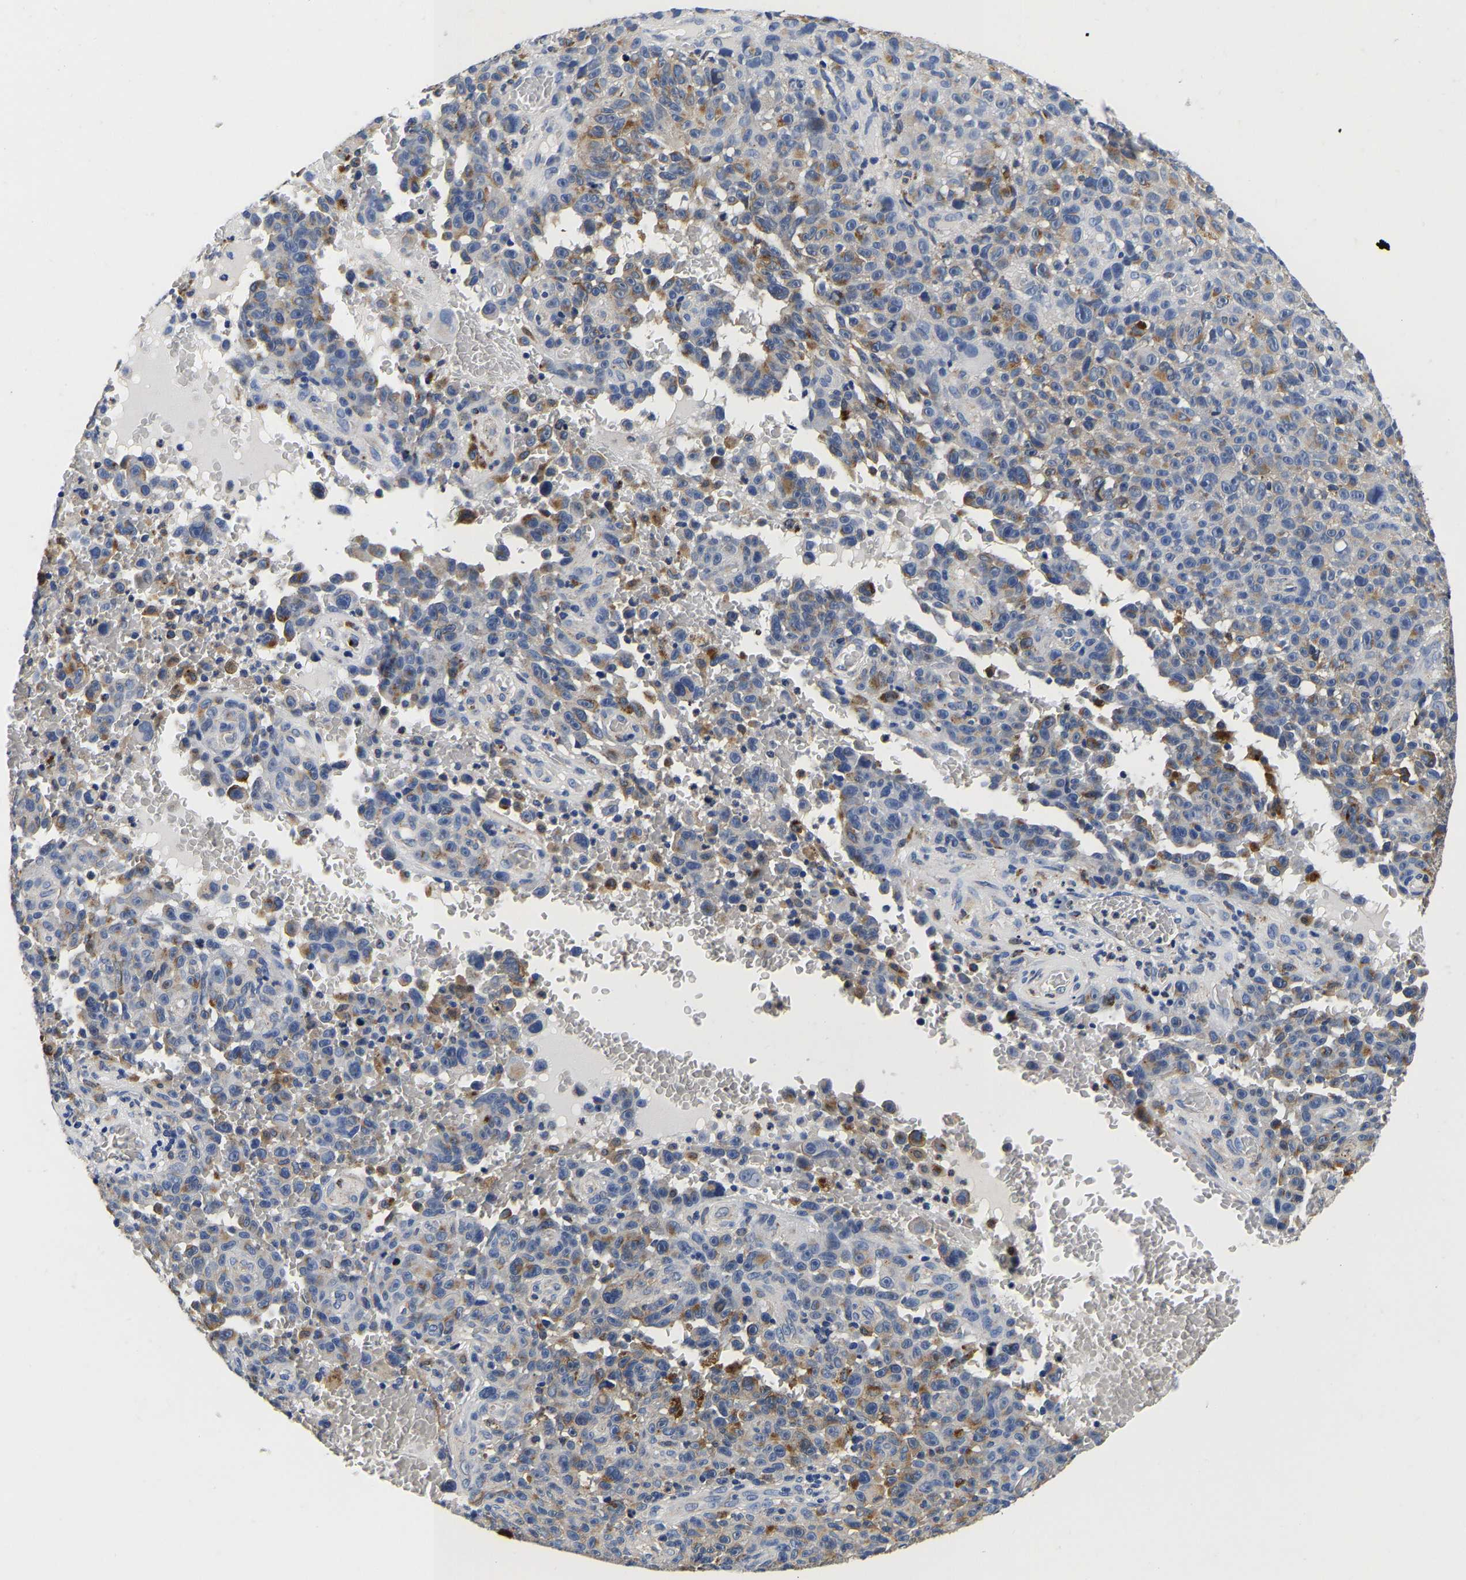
{"staining": {"intensity": "moderate", "quantity": "<25%", "location": "cytoplasmic/membranous"}, "tissue": "melanoma", "cell_type": "Tumor cells", "image_type": "cancer", "snomed": [{"axis": "morphology", "description": "Malignant melanoma, NOS"}, {"axis": "topography", "description": "Skin"}], "caption": "Protein expression analysis of melanoma shows moderate cytoplasmic/membranous positivity in approximately <25% of tumor cells.", "gene": "GRN", "patient": {"sex": "female", "age": 82}}